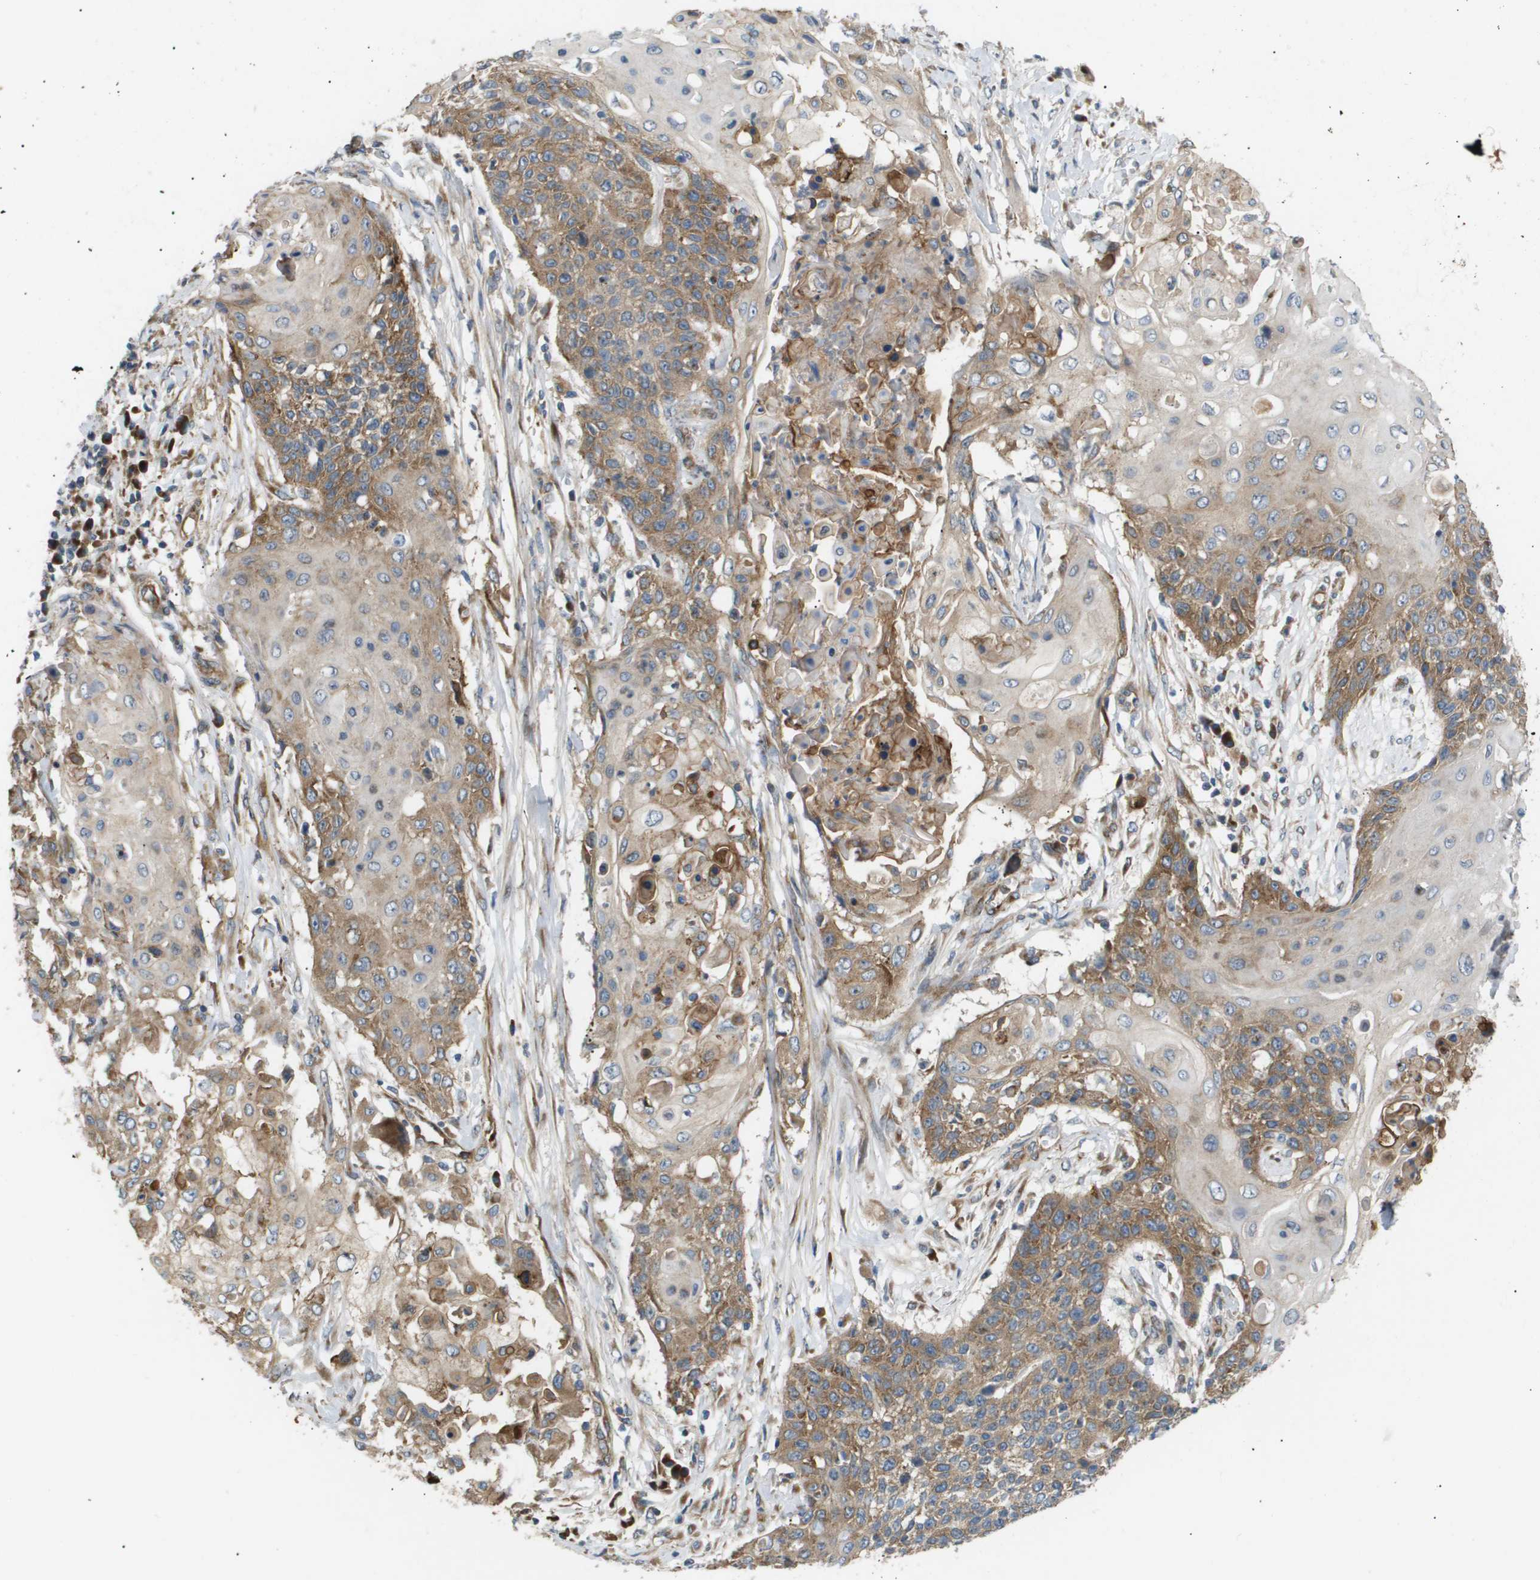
{"staining": {"intensity": "moderate", "quantity": ">75%", "location": "cytoplasmic/membranous"}, "tissue": "cervical cancer", "cell_type": "Tumor cells", "image_type": "cancer", "snomed": [{"axis": "morphology", "description": "Squamous cell carcinoma, NOS"}, {"axis": "topography", "description": "Cervix"}], "caption": "Cervical squamous cell carcinoma stained for a protein (brown) displays moderate cytoplasmic/membranous positive staining in approximately >75% of tumor cells.", "gene": "LYSMD3", "patient": {"sex": "female", "age": 39}}